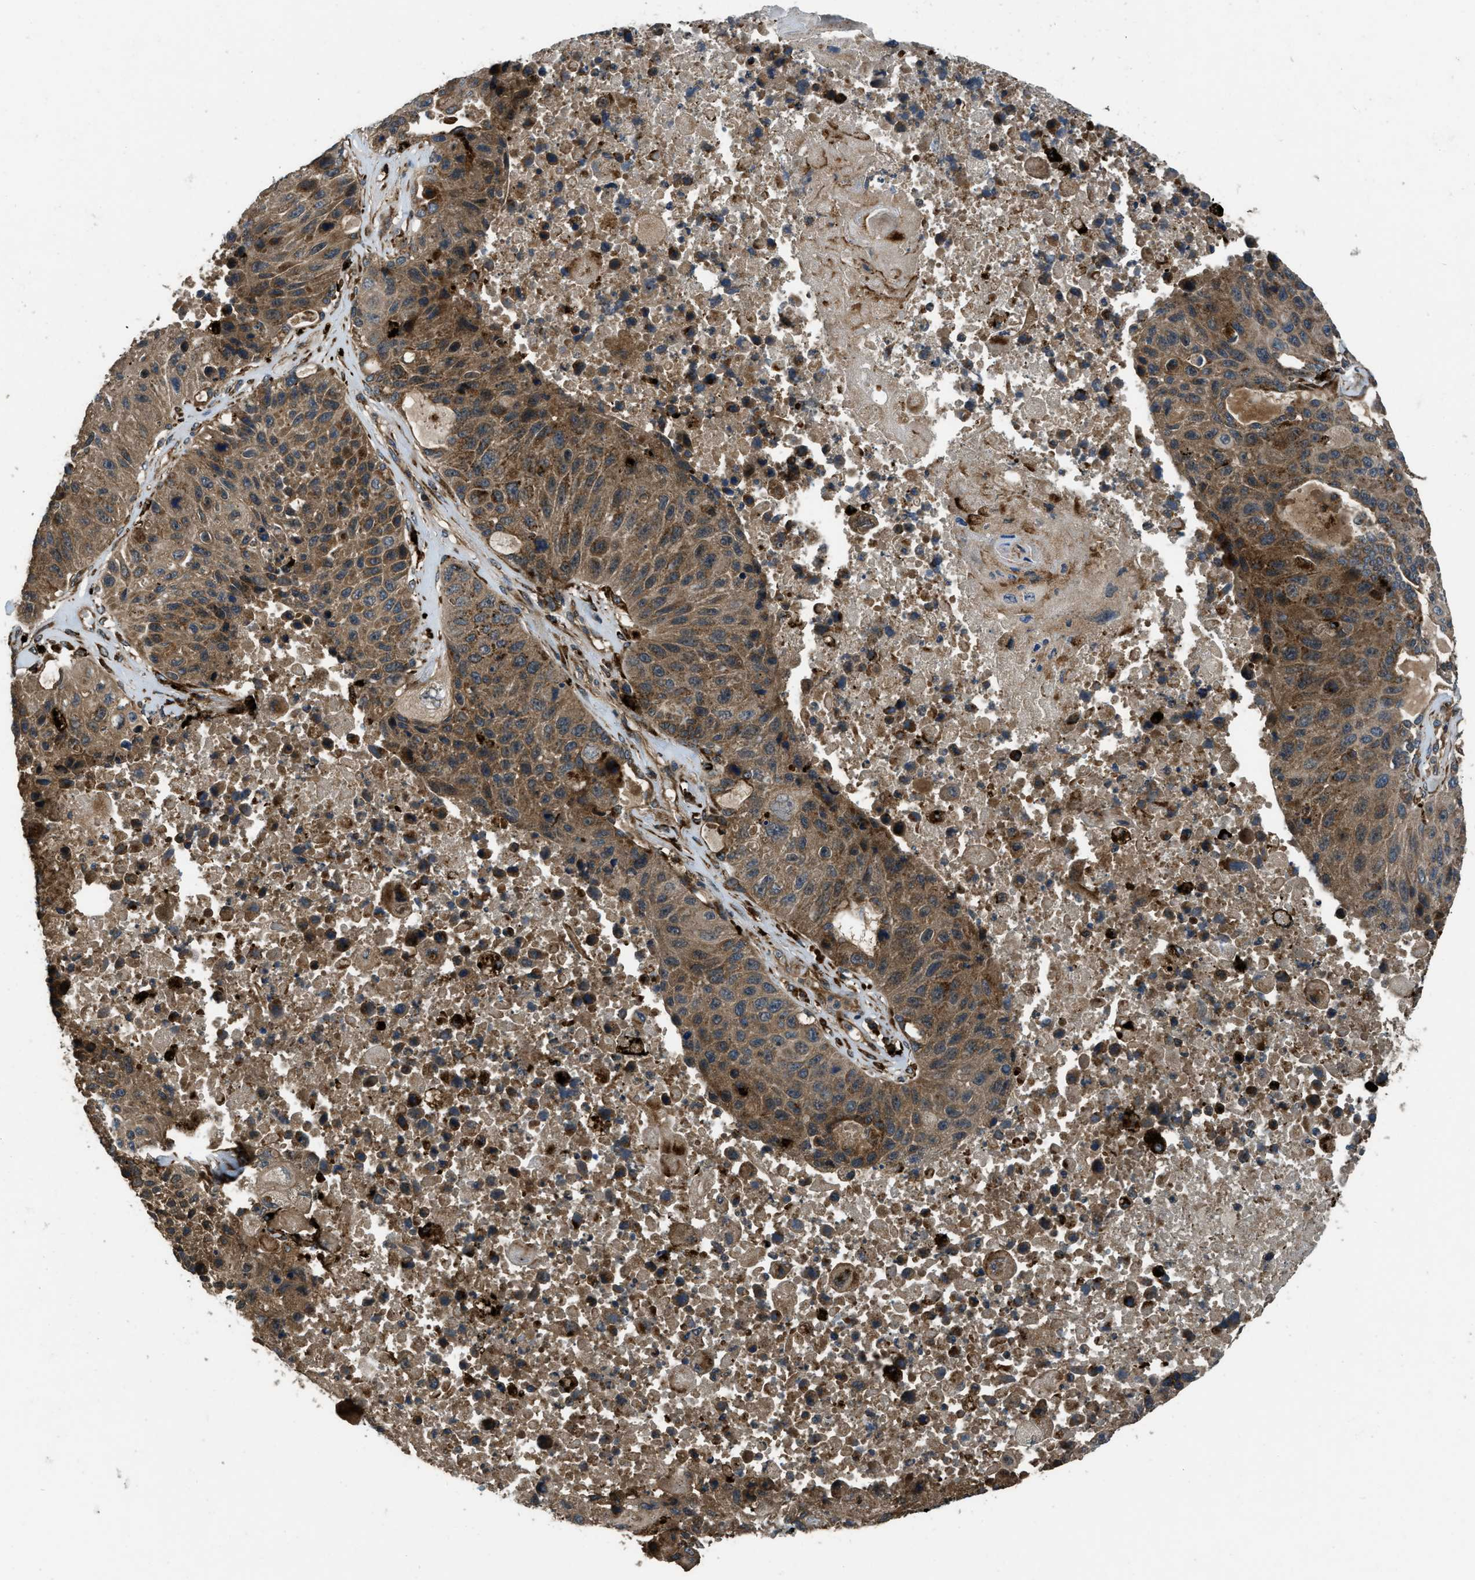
{"staining": {"intensity": "moderate", "quantity": "25%-75%", "location": "cytoplasmic/membranous"}, "tissue": "lung cancer", "cell_type": "Tumor cells", "image_type": "cancer", "snomed": [{"axis": "morphology", "description": "Squamous cell carcinoma, NOS"}, {"axis": "topography", "description": "Lung"}], "caption": "Lung cancer tissue reveals moderate cytoplasmic/membranous expression in approximately 25%-75% of tumor cells, visualized by immunohistochemistry.", "gene": "GGH", "patient": {"sex": "male", "age": 61}}